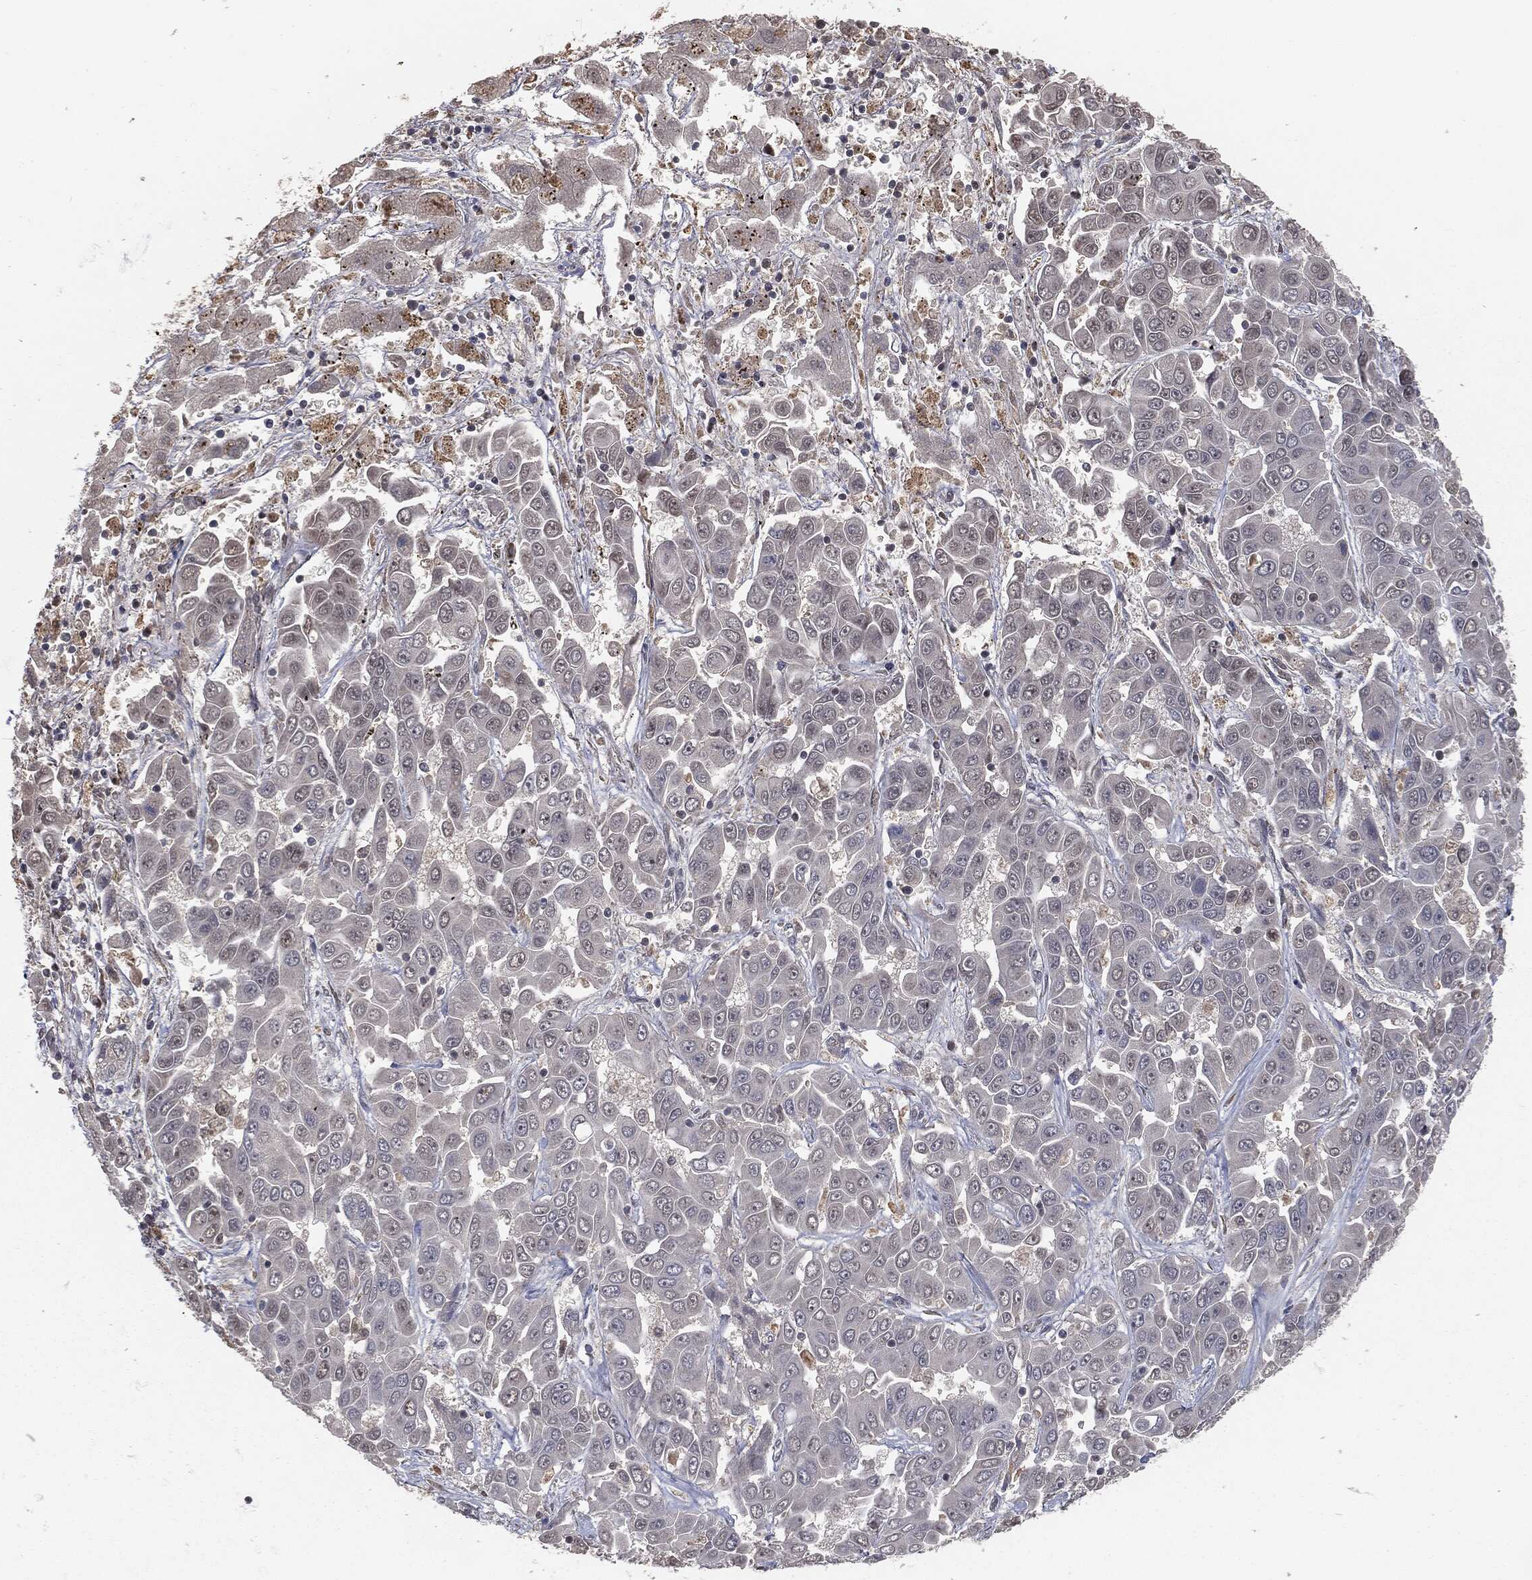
{"staining": {"intensity": "negative", "quantity": "none", "location": "none"}, "tissue": "liver cancer", "cell_type": "Tumor cells", "image_type": "cancer", "snomed": [{"axis": "morphology", "description": "Cholangiocarcinoma"}, {"axis": "topography", "description": "Liver"}], "caption": "Liver cancer was stained to show a protein in brown. There is no significant expression in tumor cells.", "gene": "FBXO7", "patient": {"sex": "female", "age": 52}}